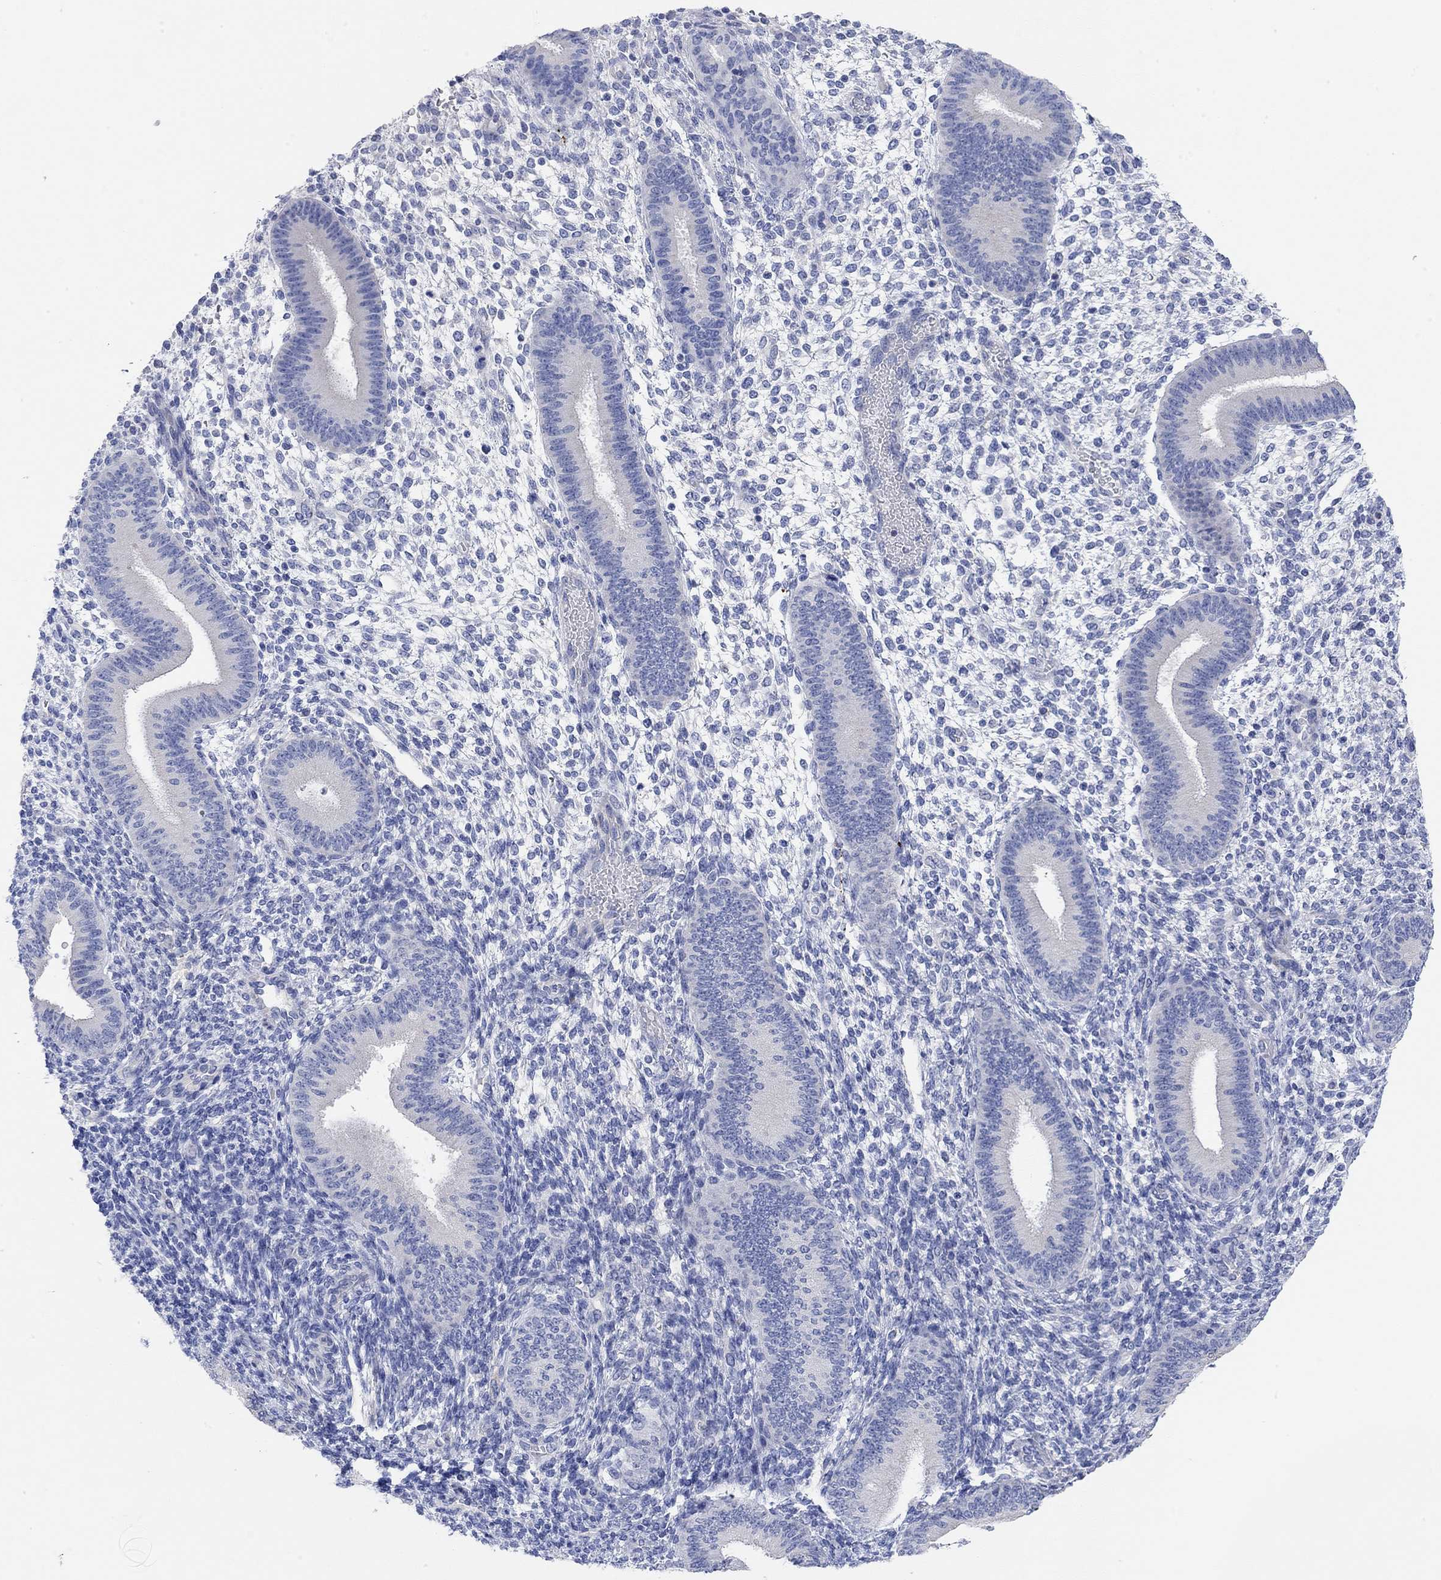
{"staining": {"intensity": "negative", "quantity": "none", "location": "none"}, "tissue": "endometrium", "cell_type": "Cells in endometrial stroma", "image_type": "normal", "snomed": [{"axis": "morphology", "description": "Normal tissue, NOS"}, {"axis": "topography", "description": "Endometrium"}], "caption": "IHC of unremarkable endometrium displays no positivity in cells in endometrial stroma.", "gene": "VAT1L", "patient": {"sex": "female", "age": 39}}